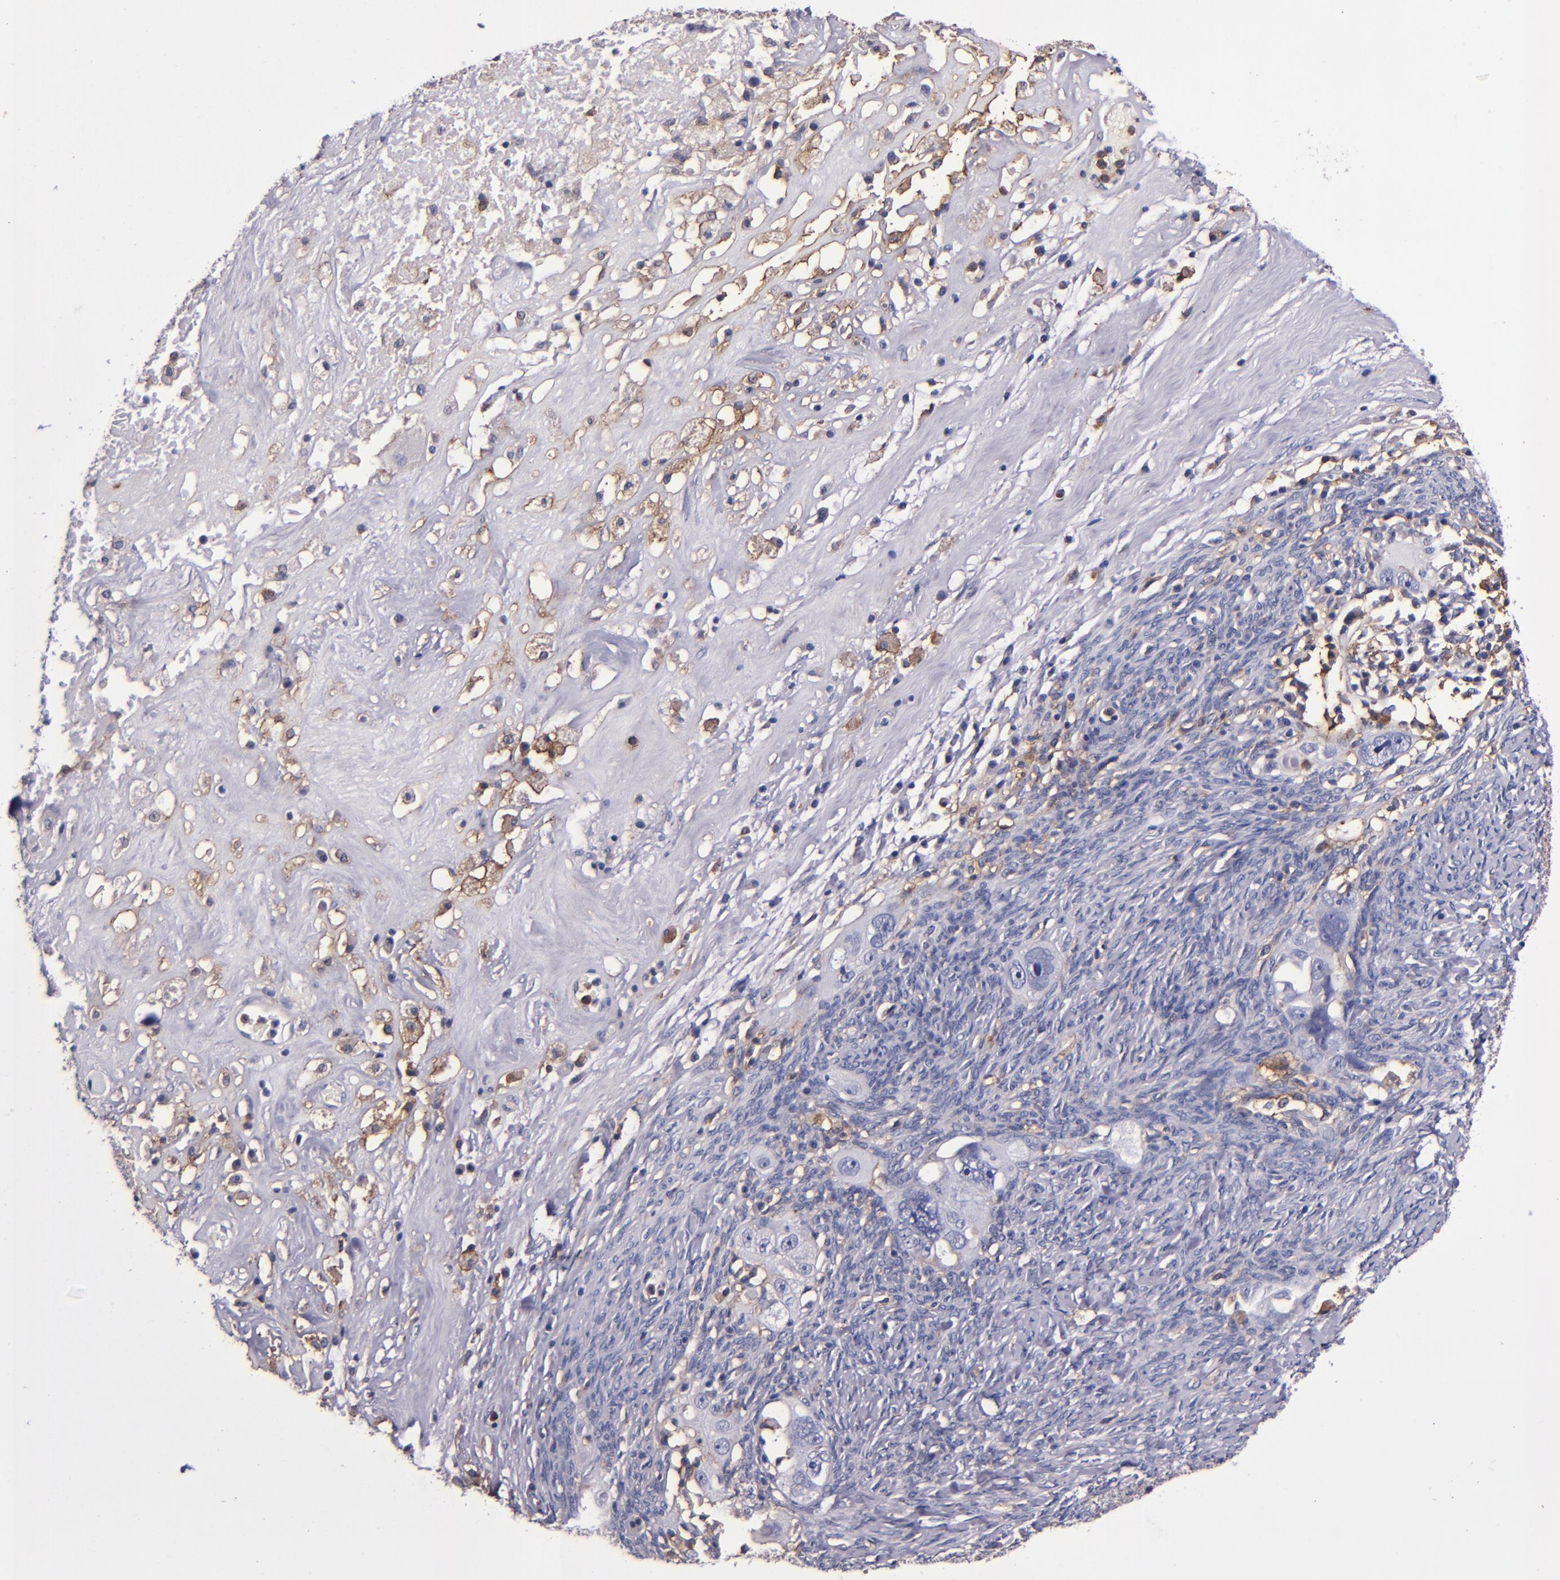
{"staining": {"intensity": "negative", "quantity": "none", "location": "none"}, "tissue": "ovarian cancer", "cell_type": "Tumor cells", "image_type": "cancer", "snomed": [{"axis": "morphology", "description": "Normal tissue, NOS"}, {"axis": "morphology", "description": "Cystadenocarcinoma, serous, NOS"}, {"axis": "topography", "description": "Ovary"}], "caption": "Protein analysis of serous cystadenocarcinoma (ovarian) displays no significant expression in tumor cells. Nuclei are stained in blue.", "gene": "SIRPA", "patient": {"sex": "female", "age": 62}}